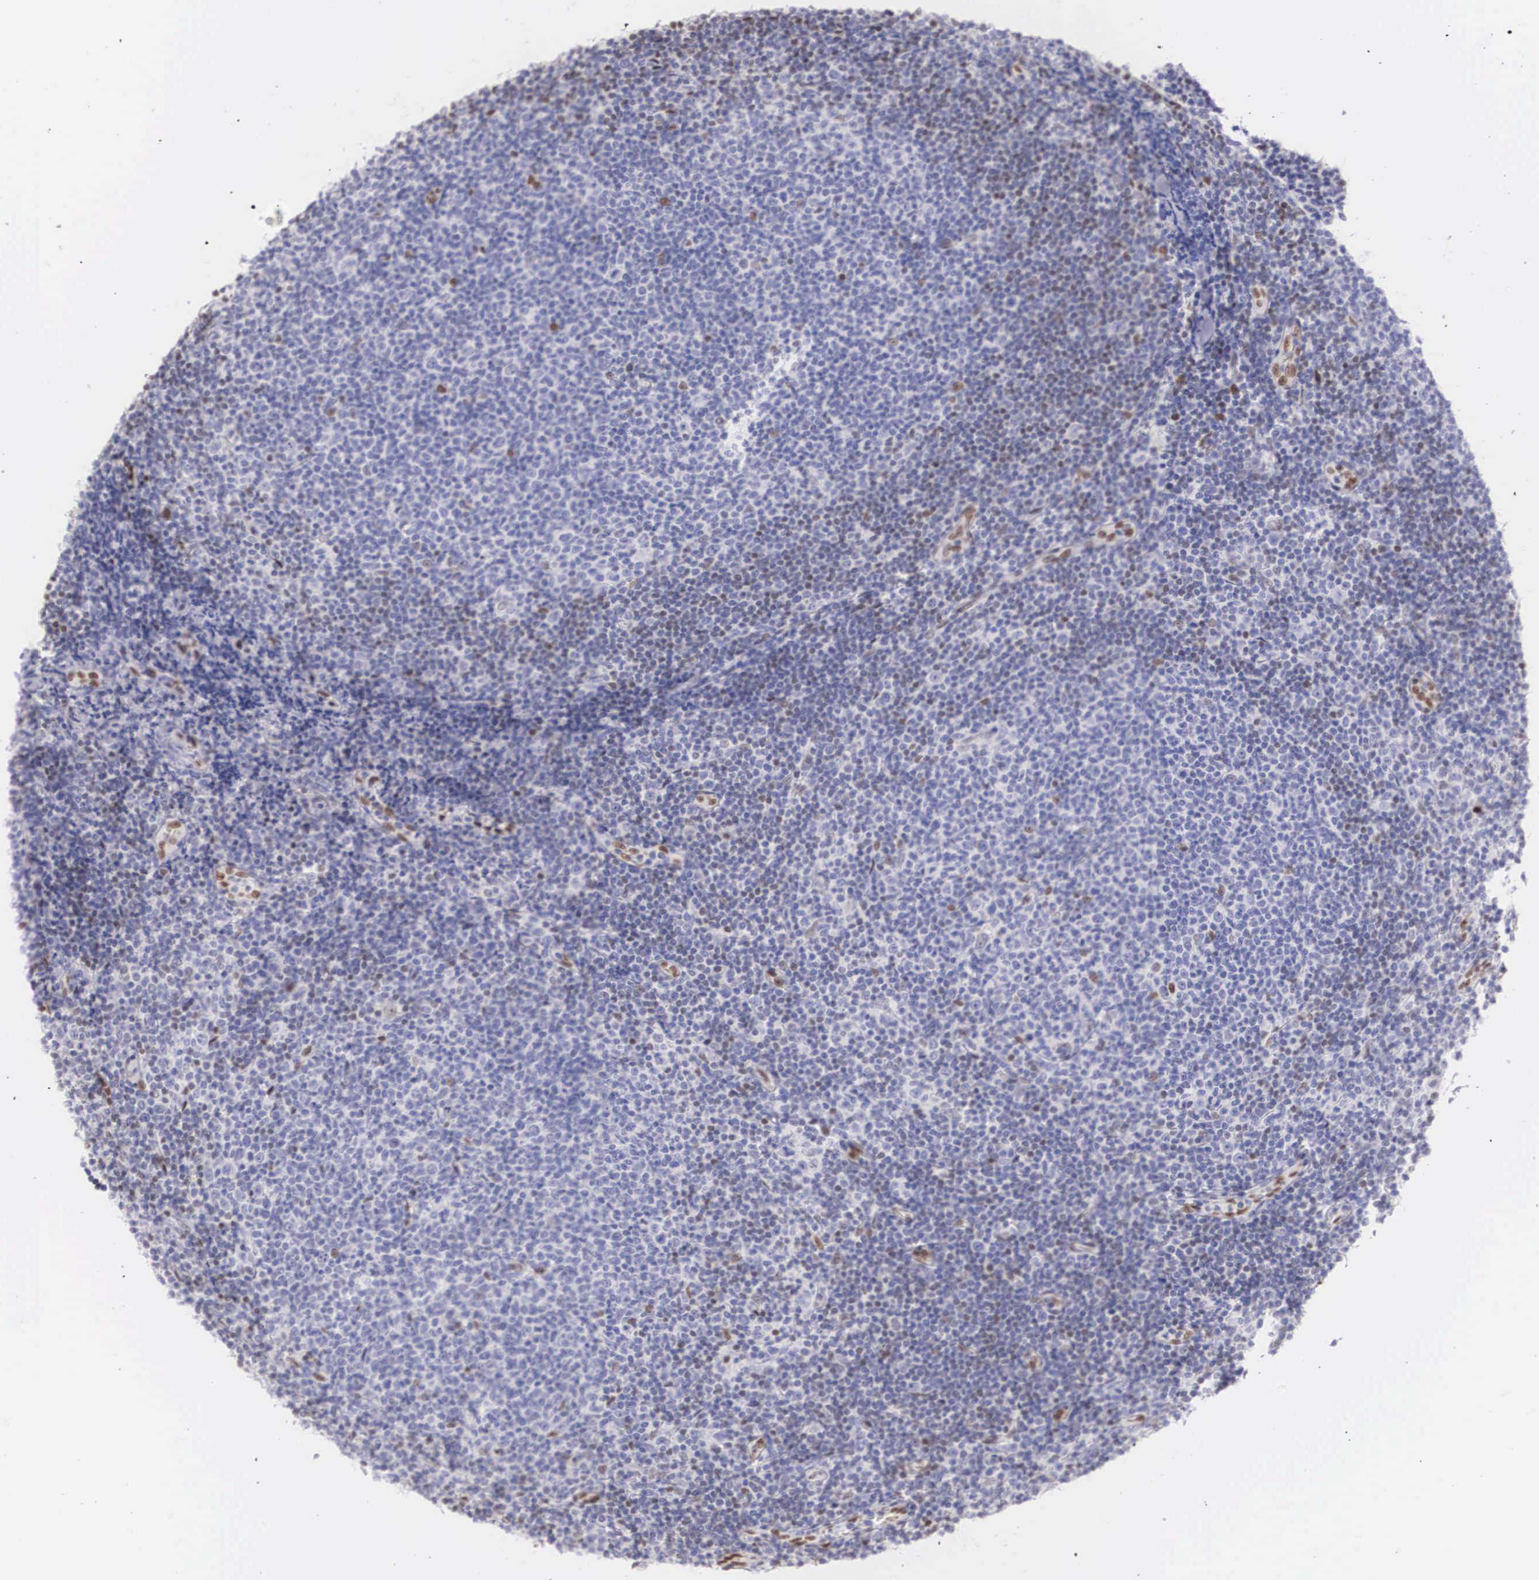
{"staining": {"intensity": "weak", "quantity": "<25%", "location": "nuclear"}, "tissue": "lymphoma", "cell_type": "Tumor cells", "image_type": "cancer", "snomed": [{"axis": "morphology", "description": "Malignant lymphoma, non-Hodgkin's type, Low grade"}, {"axis": "topography", "description": "Lymph node"}], "caption": "Lymphoma stained for a protein using immunohistochemistry (IHC) shows no positivity tumor cells.", "gene": "HMGN5", "patient": {"sex": "male", "age": 49}}